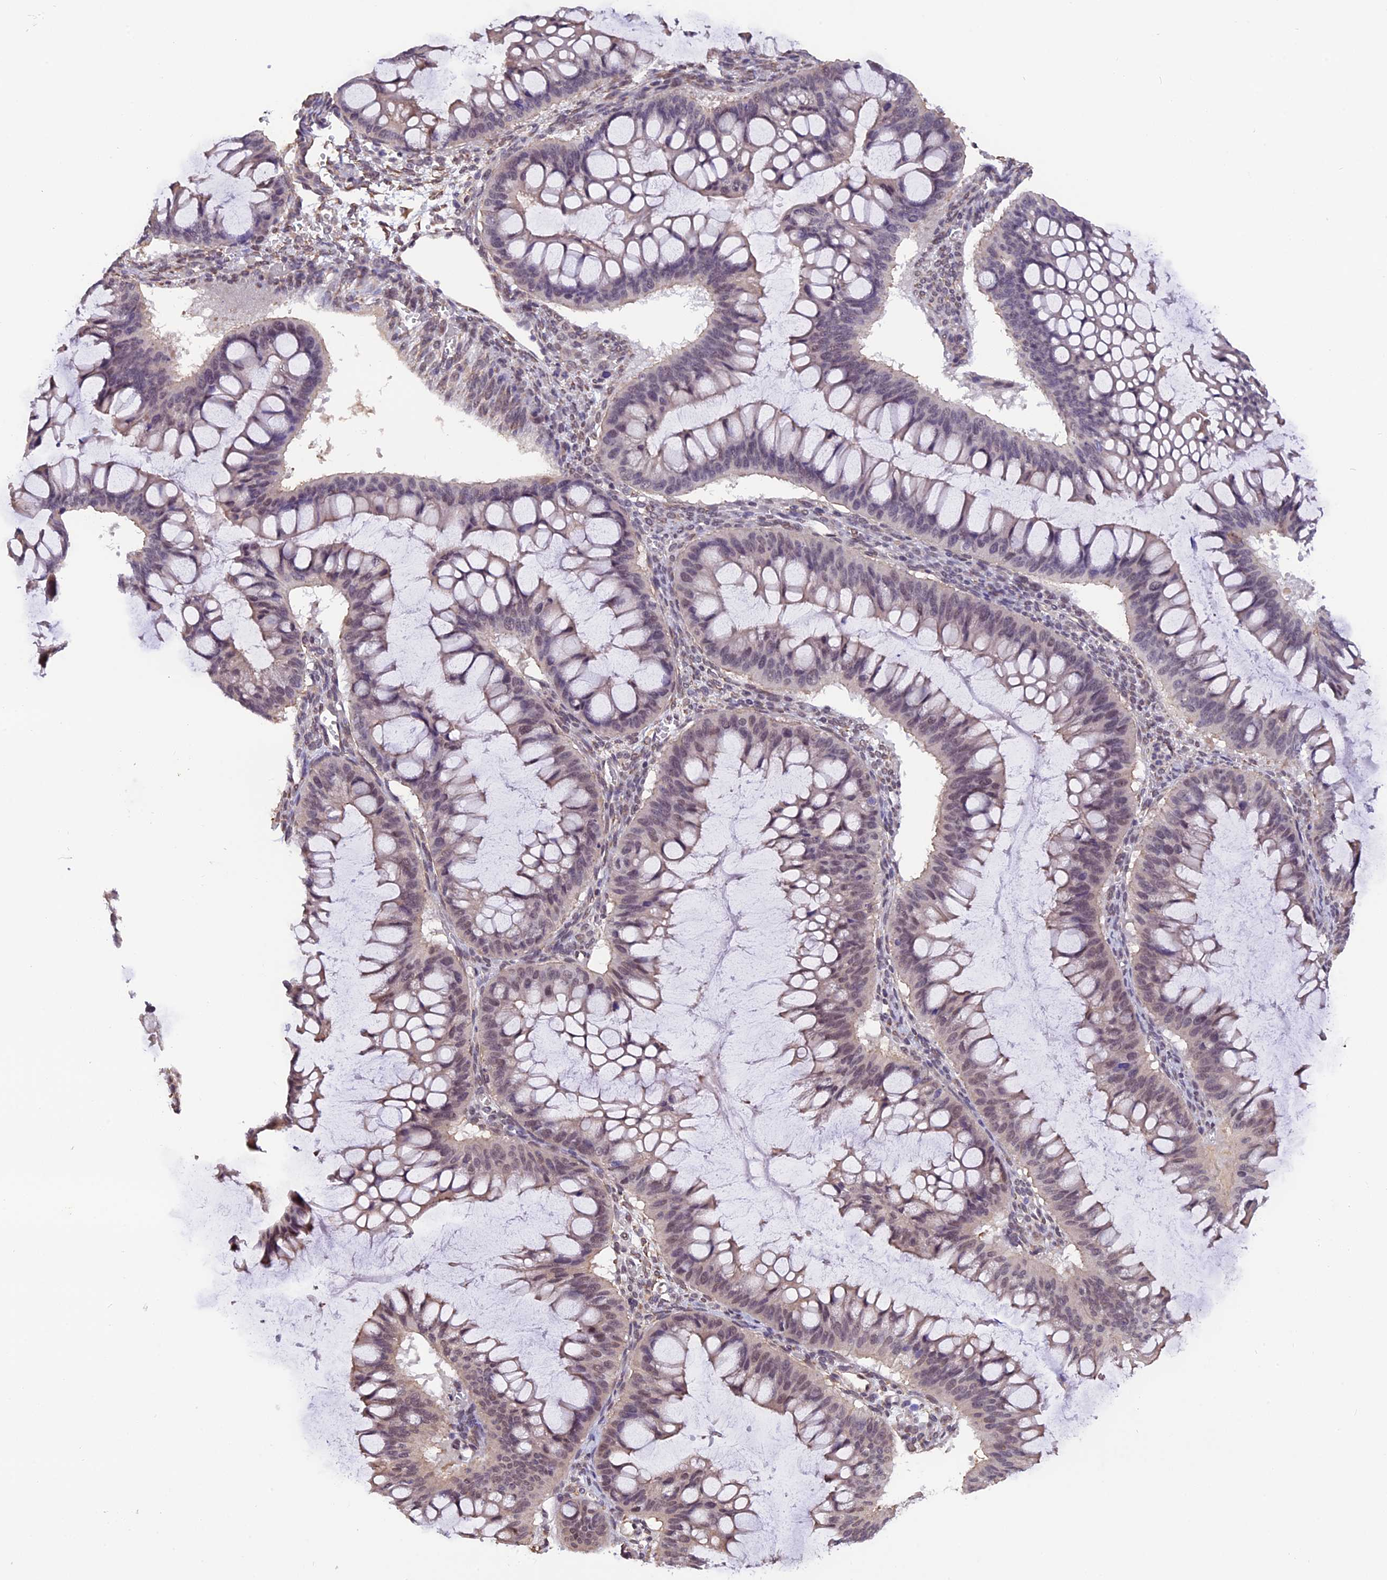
{"staining": {"intensity": "weak", "quantity": "25%-75%", "location": "nuclear"}, "tissue": "ovarian cancer", "cell_type": "Tumor cells", "image_type": "cancer", "snomed": [{"axis": "morphology", "description": "Cystadenocarcinoma, mucinous, NOS"}, {"axis": "topography", "description": "Ovary"}], "caption": "A photomicrograph of mucinous cystadenocarcinoma (ovarian) stained for a protein exhibits weak nuclear brown staining in tumor cells. The protein of interest is stained brown, and the nuclei are stained in blue (DAB IHC with brightfield microscopy, high magnification).", "gene": "ZC3H4", "patient": {"sex": "female", "age": 73}}